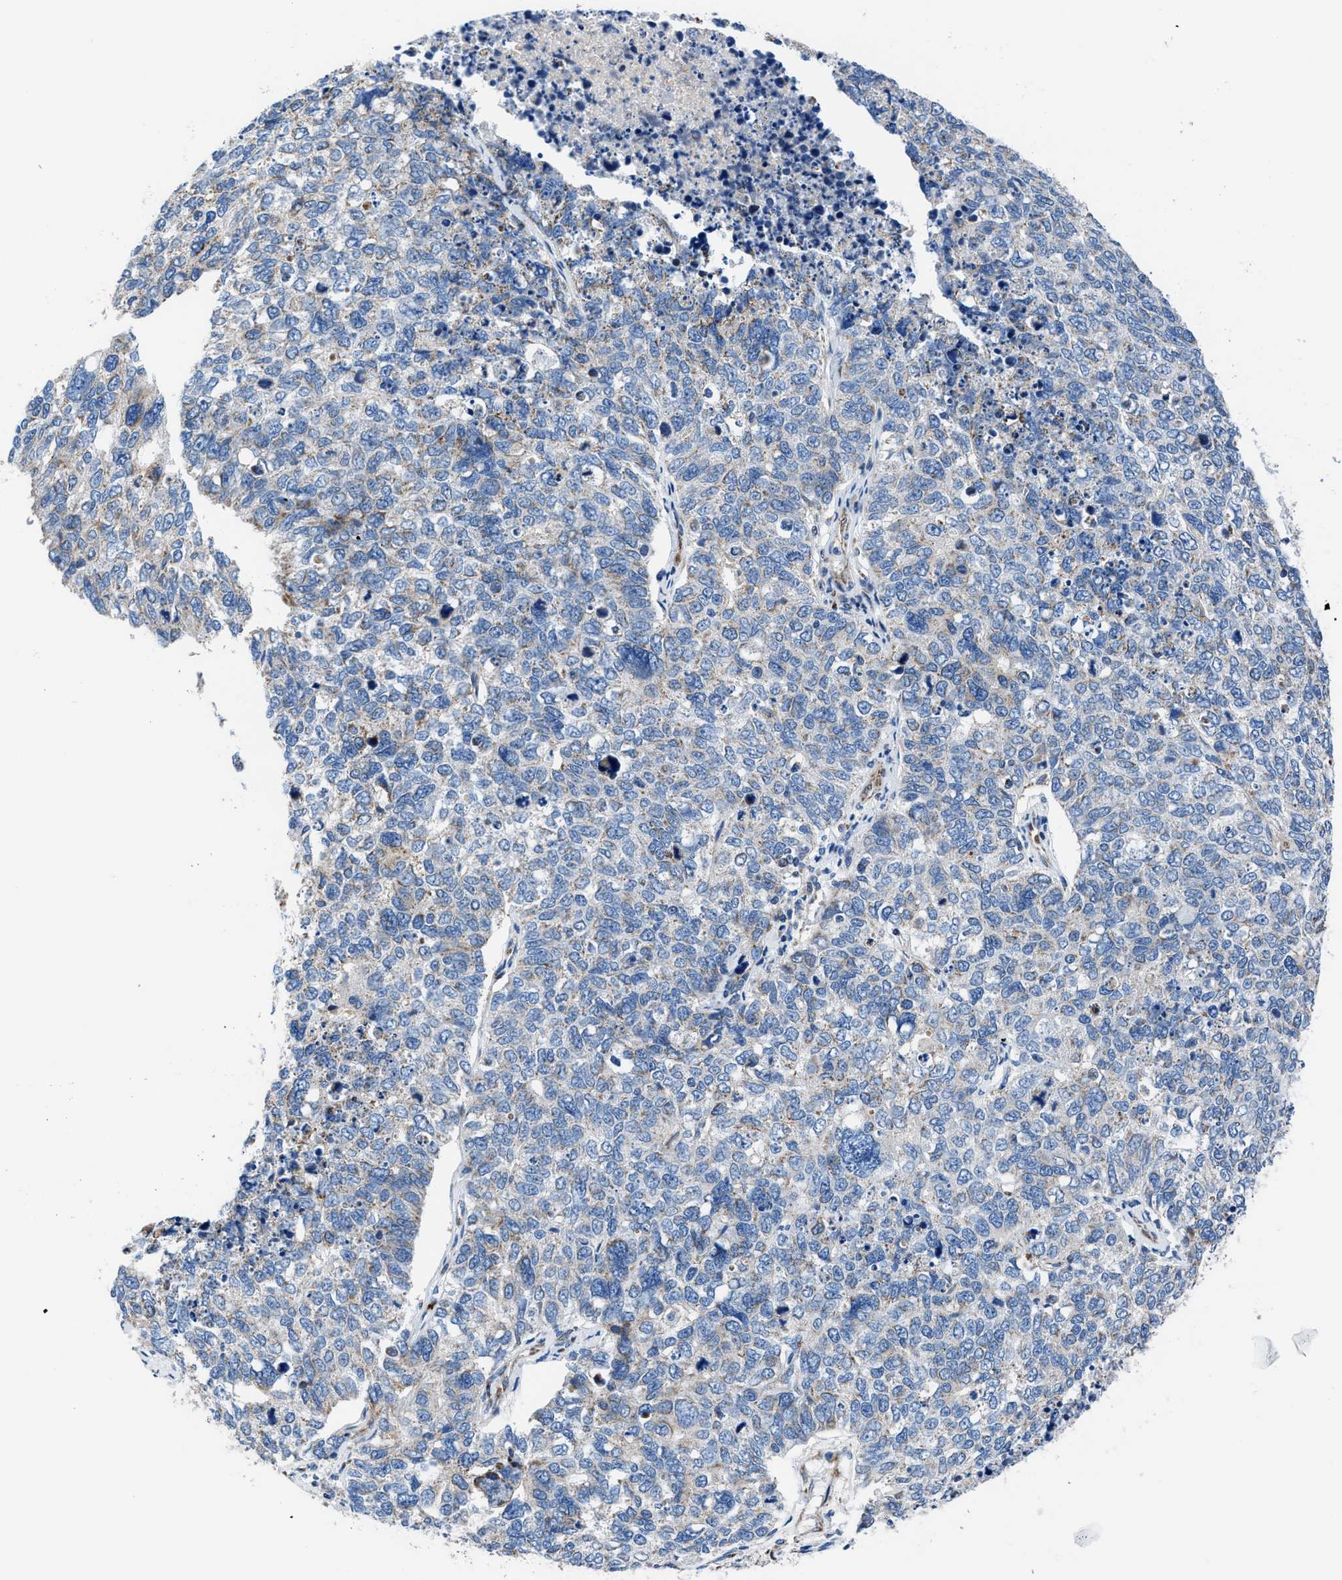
{"staining": {"intensity": "negative", "quantity": "none", "location": "none"}, "tissue": "cervical cancer", "cell_type": "Tumor cells", "image_type": "cancer", "snomed": [{"axis": "morphology", "description": "Squamous cell carcinoma, NOS"}, {"axis": "topography", "description": "Cervix"}], "caption": "Protein analysis of cervical squamous cell carcinoma reveals no significant staining in tumor cells.", "gene": "LMO2", "patient": {"sex": "female", "age": 63}}